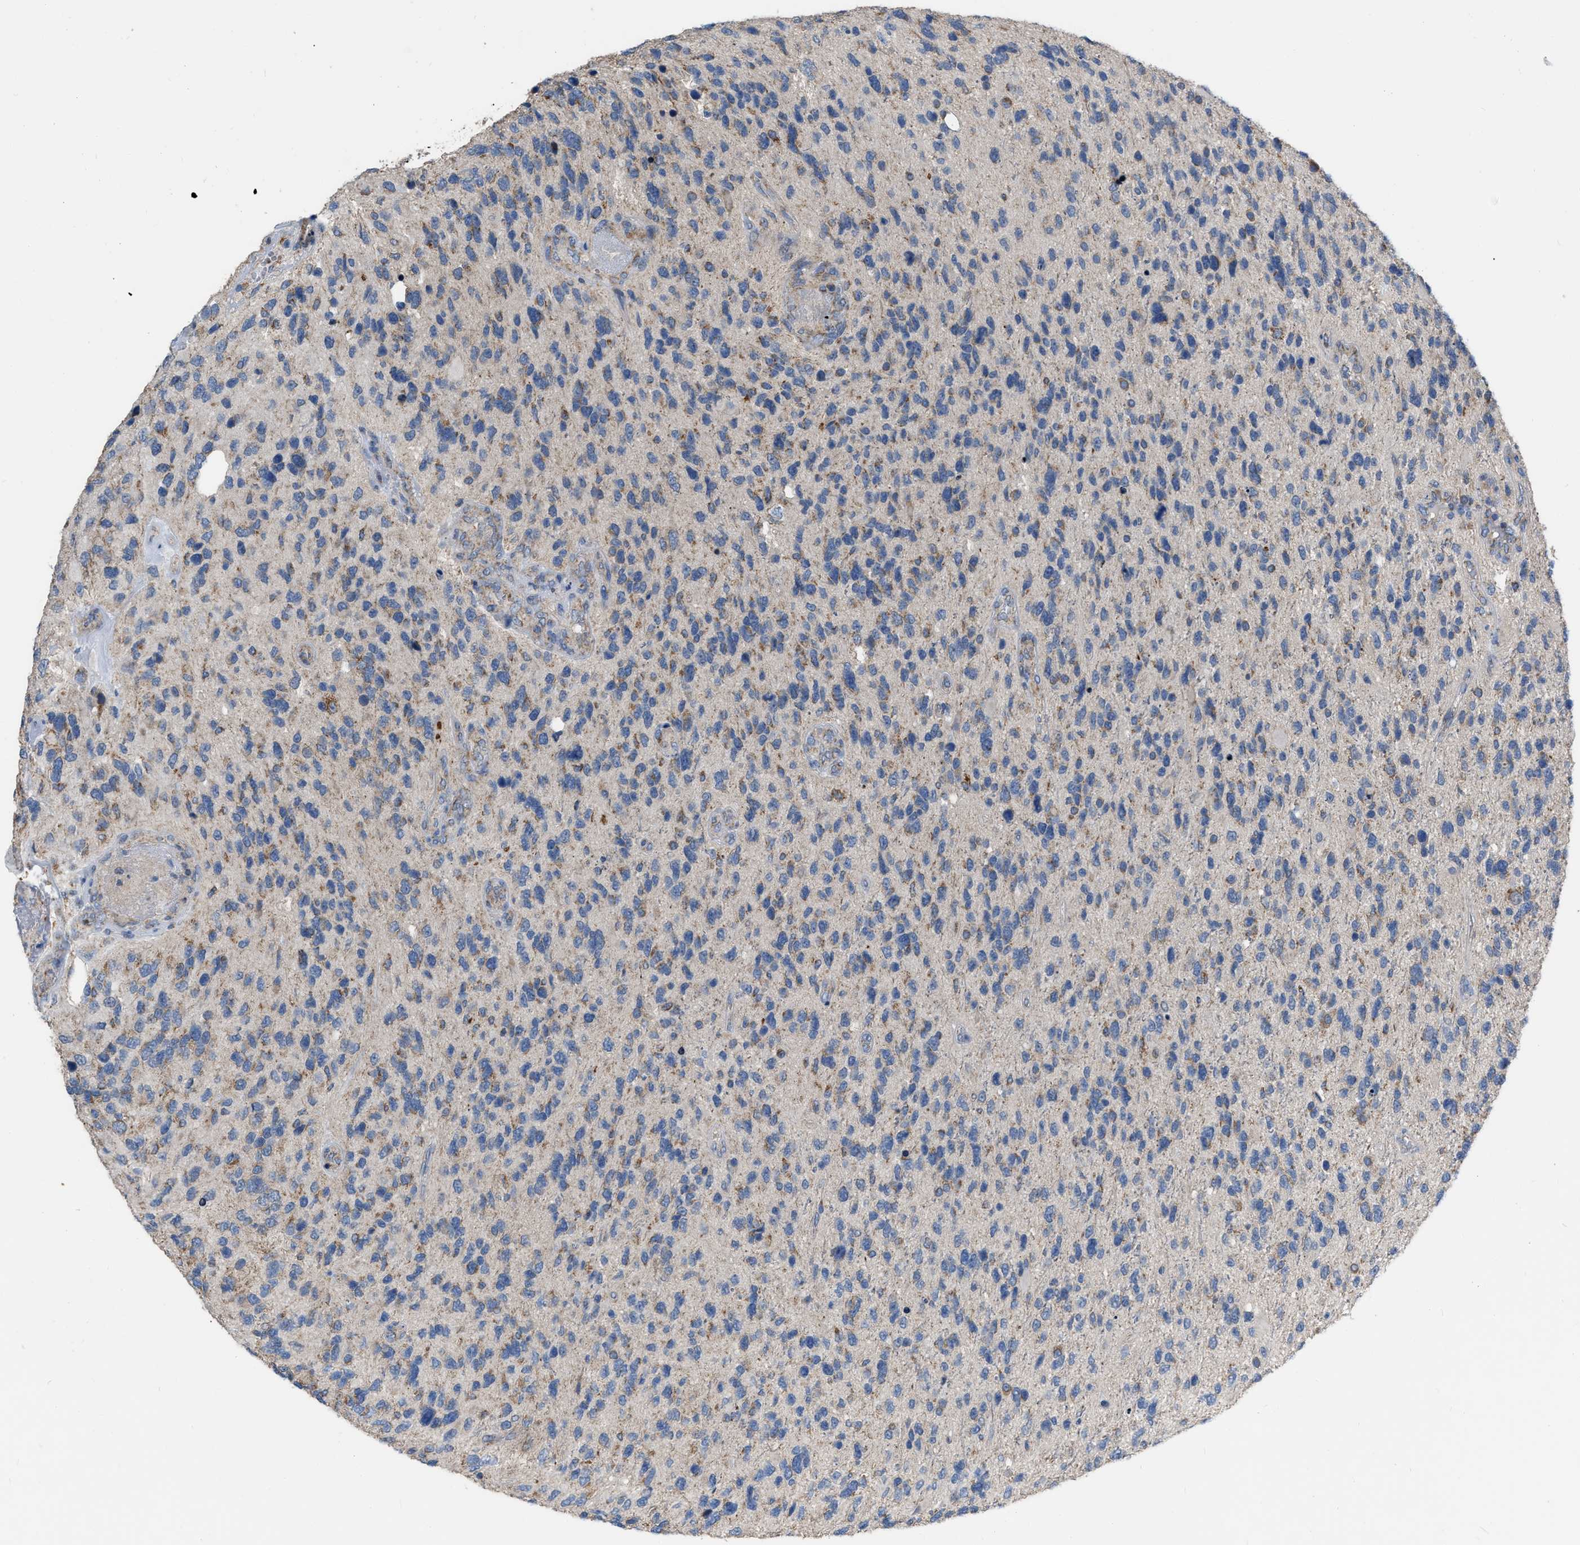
{"staining": {"intensity": "negative", "quantity": "none", "location": "none"}, "tissue": "glioma", "cell_type": "Tumor cells", "image_type": "cancer", "snomed": [{"axis": "morphology", "description": "Glioma, malignant, High grade"}, {"axis": "topography", "description": "Brain"}], "caption": "Glioma was stained to show a protein in brown. There is no significant expression in tumor cells.", "gene": "DDX56", "patient": {"sex": "female", "age": 58}}